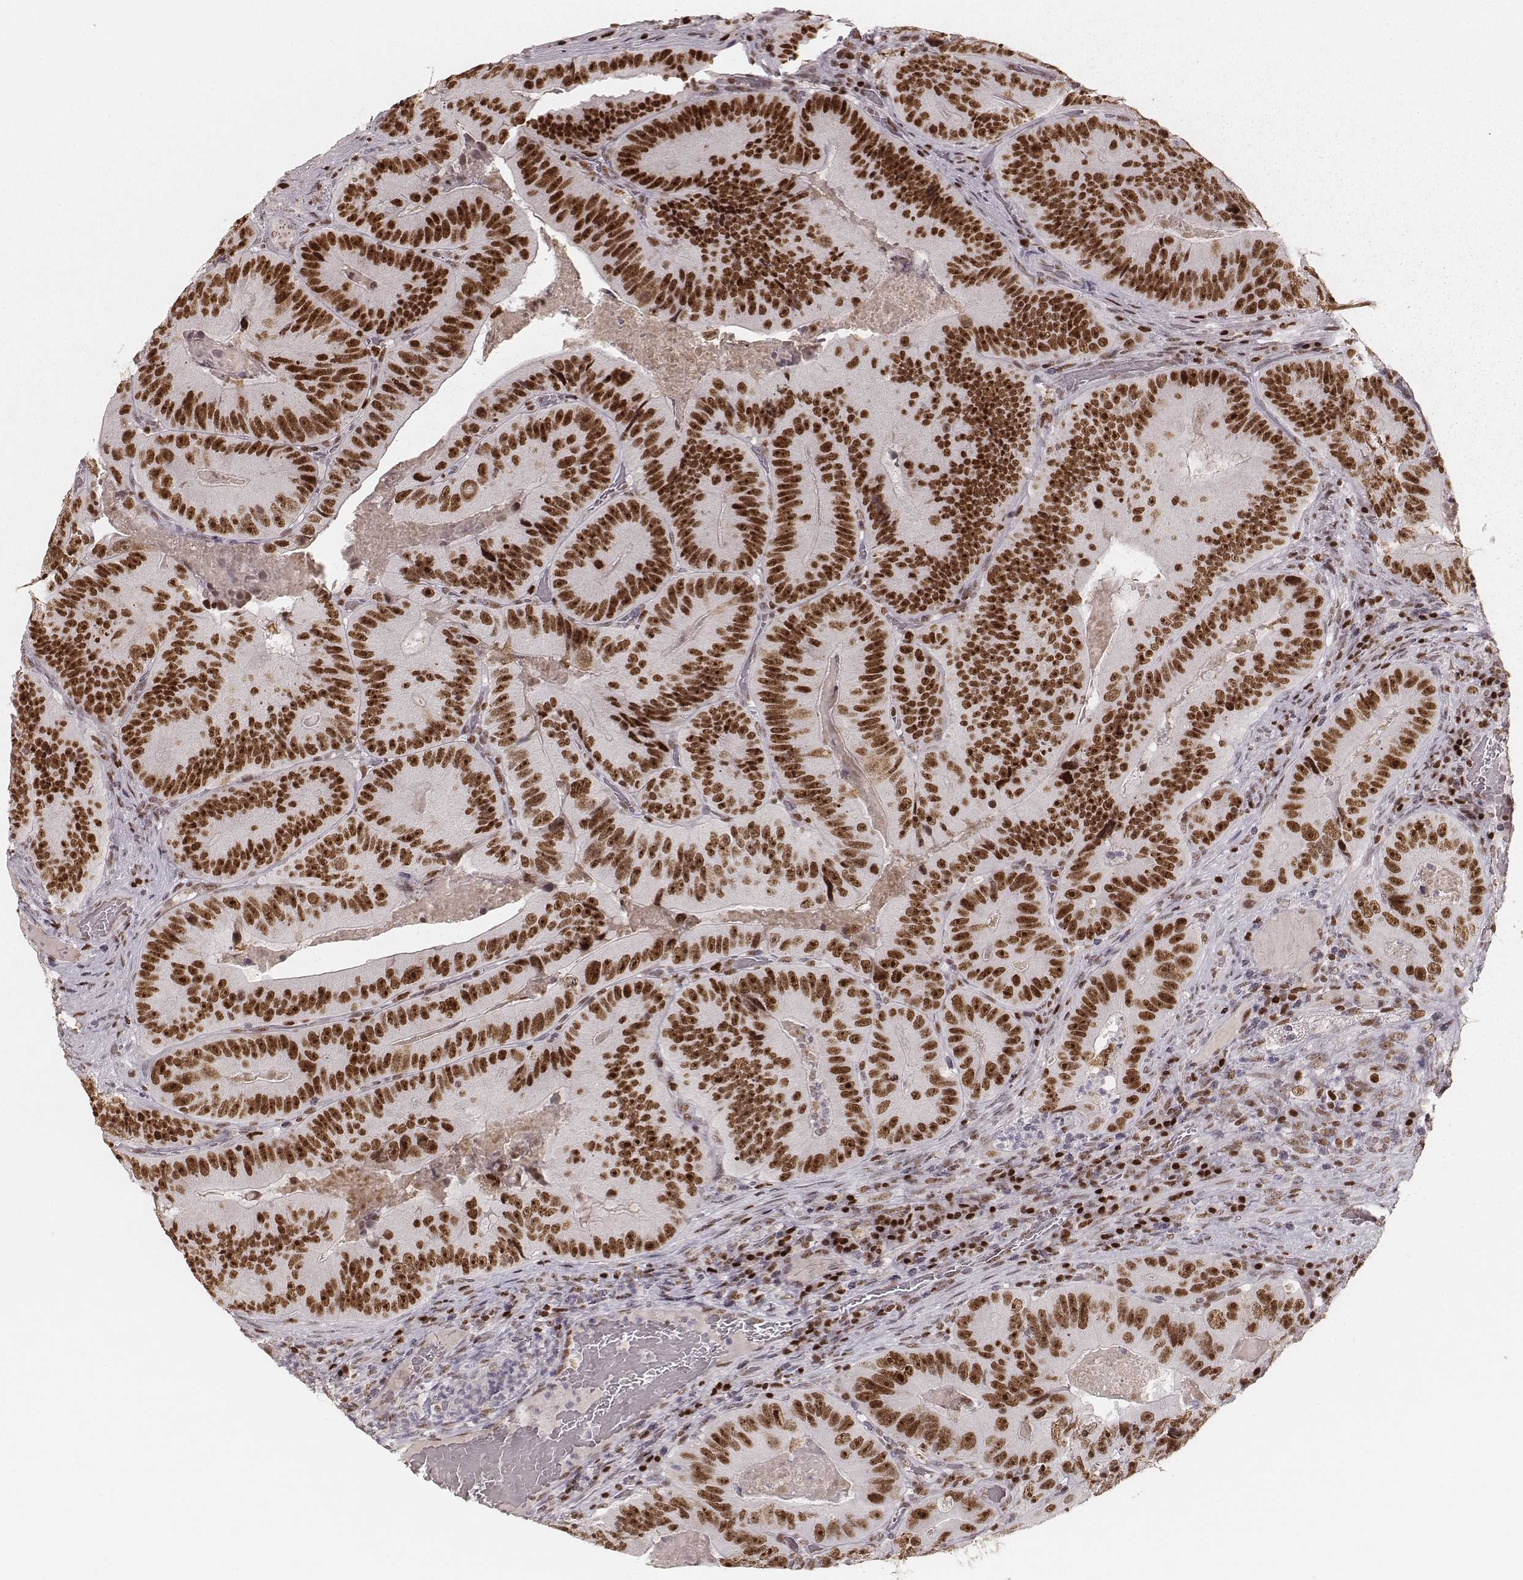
{"staining": {"intensity": "strong", "quantity": ">75%", "location": "nuclear"}, "tissue": "colorectal cancer", "cell_type": "Tumor cells", "image_type": "cancer", "snomed": [{"axis": "morphology", "description": "Adenocarcinoma, NOS"}, {"axis": "topography", "description": "Colon"}], "caption": "Brown immunohistochemical staining in human adenocarcinoma (colorectal) displays strong nuclear expression in about >75% of tumor cells. (Stains: DAB (3,3'-diaminobenzidine) in brown, nuclei in blue, Microscopy: brightfield microscopy at high magnification).", "gene": "PARP1", "patient": {"sex": "female", "age": 86}}